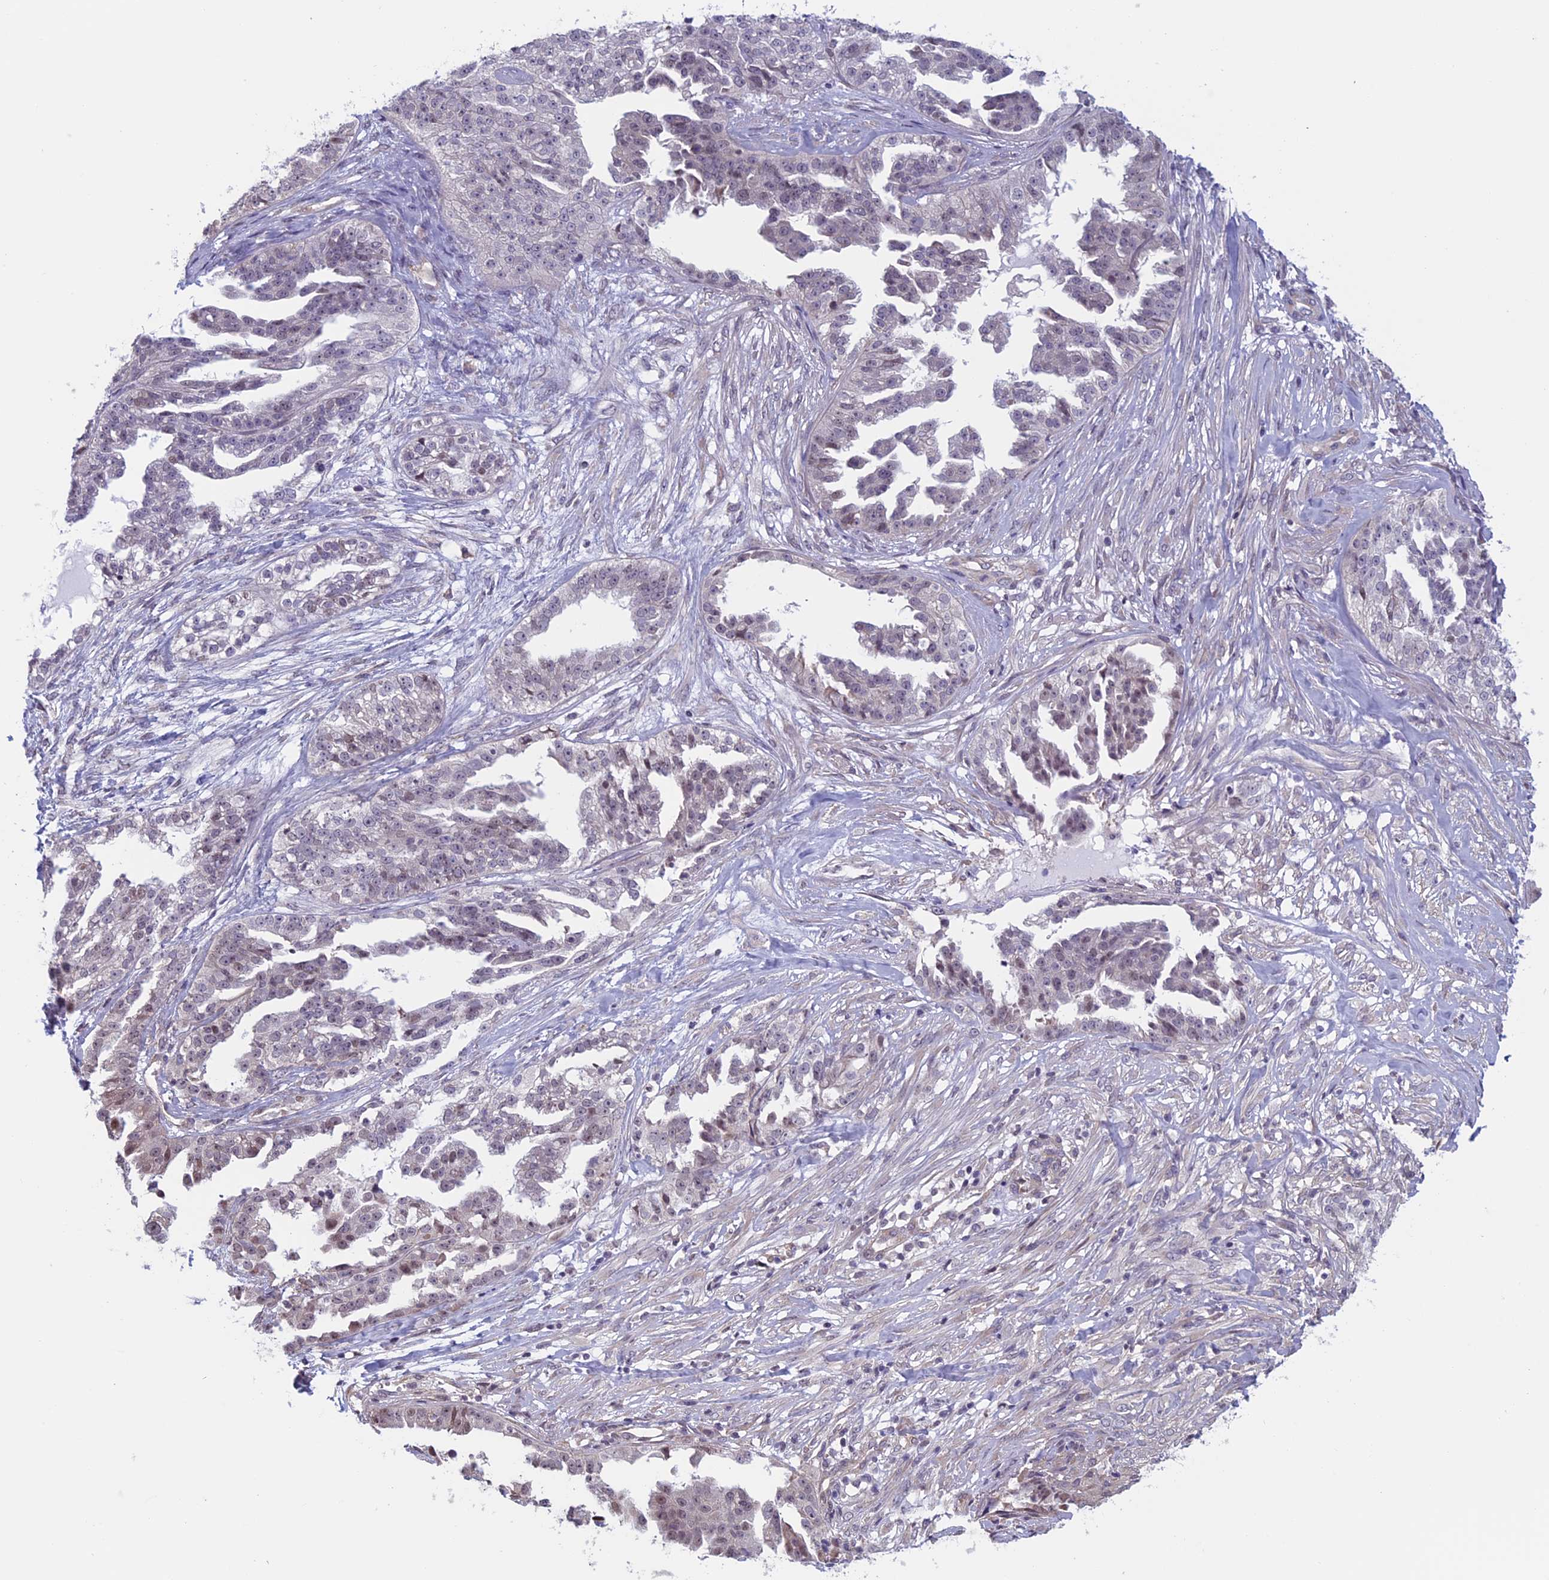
{"staining": {"intensity": "weak", "quantity": "<25%", "location": "nuclear"}, "tissue": "ovarian cancer", "cell_type": "Tumor cells", "image_type": "cancer", "snomed": [{"axis": "morphology", "description": "Cystadenocarcinoma, serous, NOS"}, {"axis": "topography", "description": "Ovary"}], "caption": "An immunohistochemistry histopathology image of ovarian serous cystadenocarcinoma is shown. There is no staining in tumor cells of ovarian serous cystadenocarcinoma.", "gene": "SLC1A6", "patient": {"sex": "female", "age": 58}}